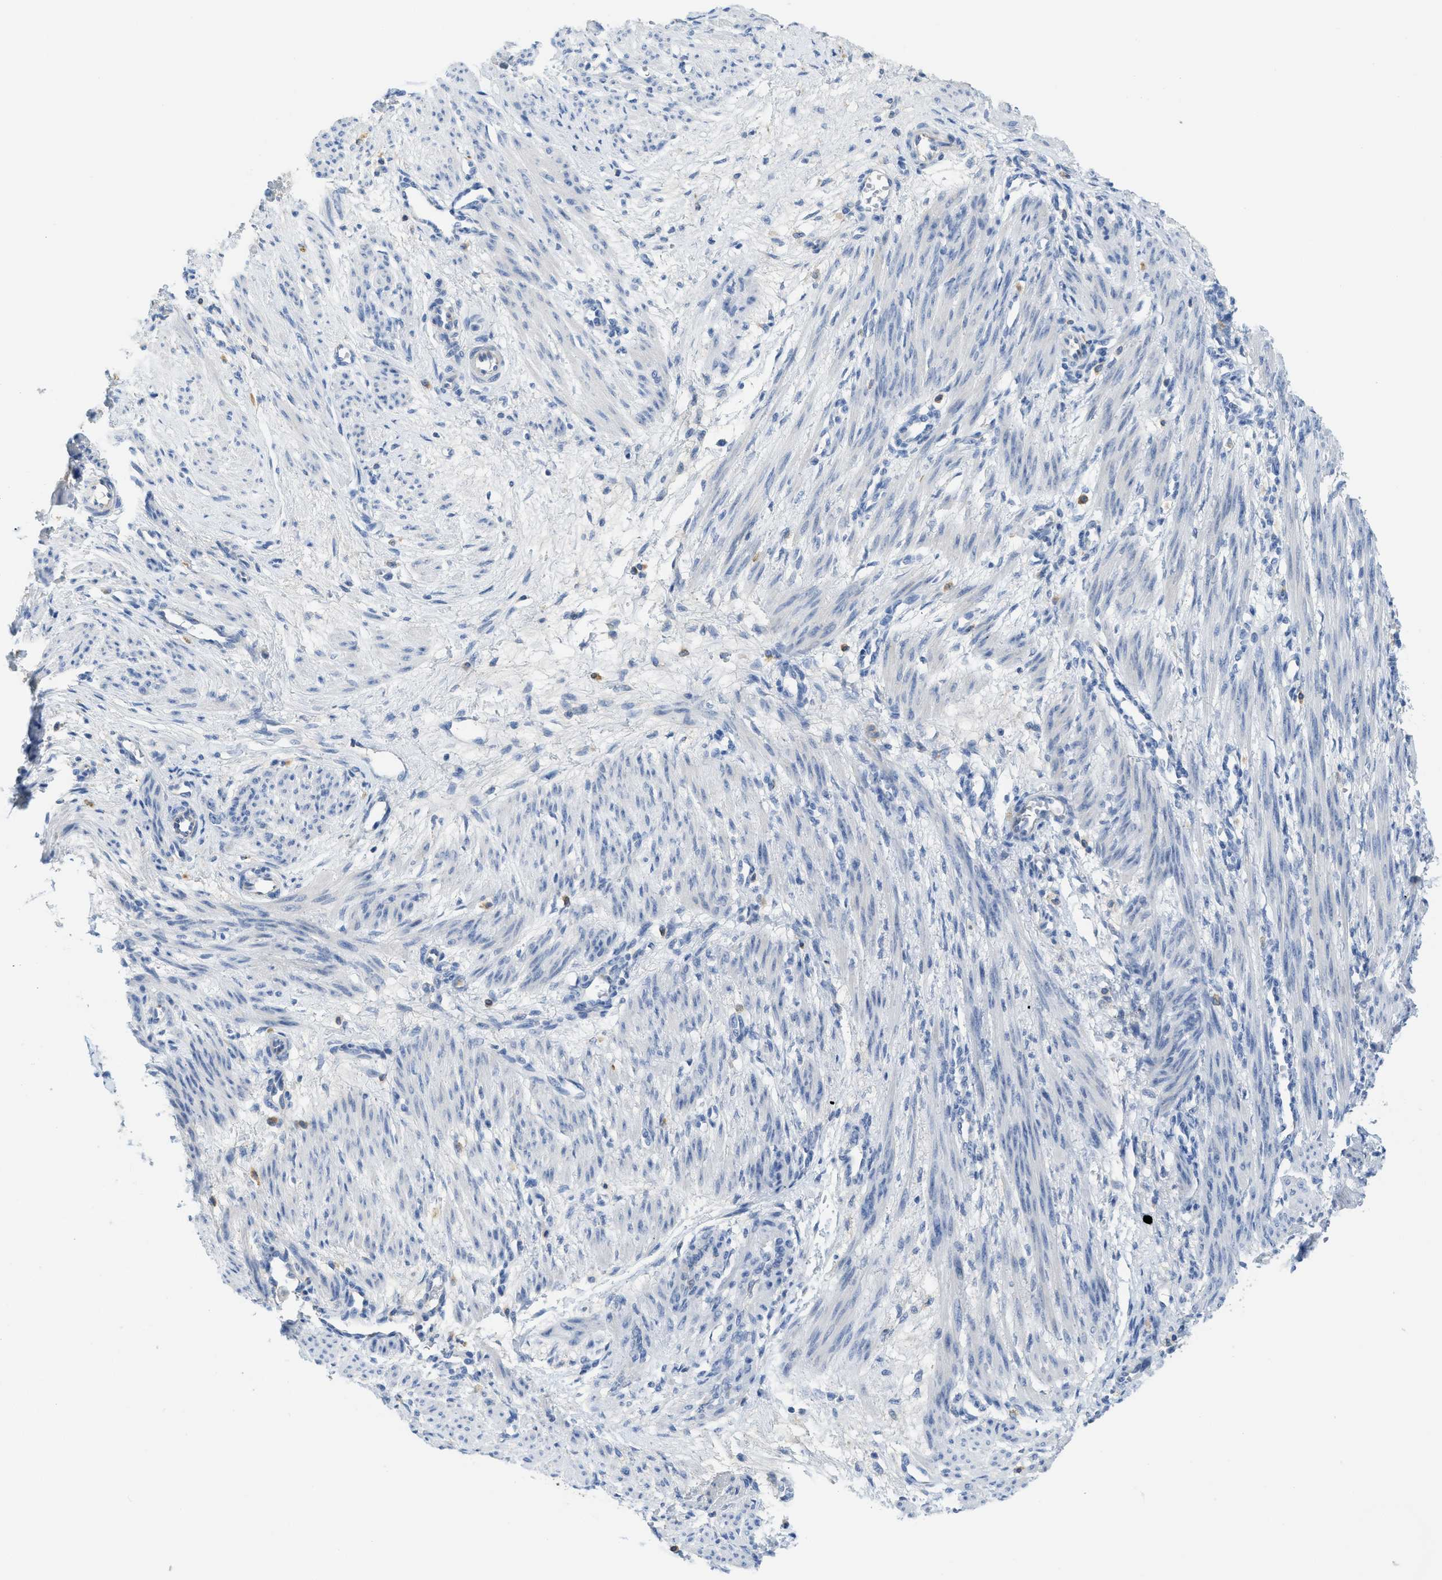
{"staining": {"intensity": "negative", "quantity": "none", "location": "none"}, "tissue": "smooth muscle", "cell_type": "Smooth muscle cells", "image_type": "normal", "snomed": [{"axis": "morphology", "description": "Normal tissue, NOS"}, {"axis": "topography", "description": "Endometrium"}], "caption": "This is an IHC micrograph of normal smooth muscle. There is no staining in smooth muscle cells.", "gene": "CNNM4", "patient": {"sex": "female", "age": 33}}